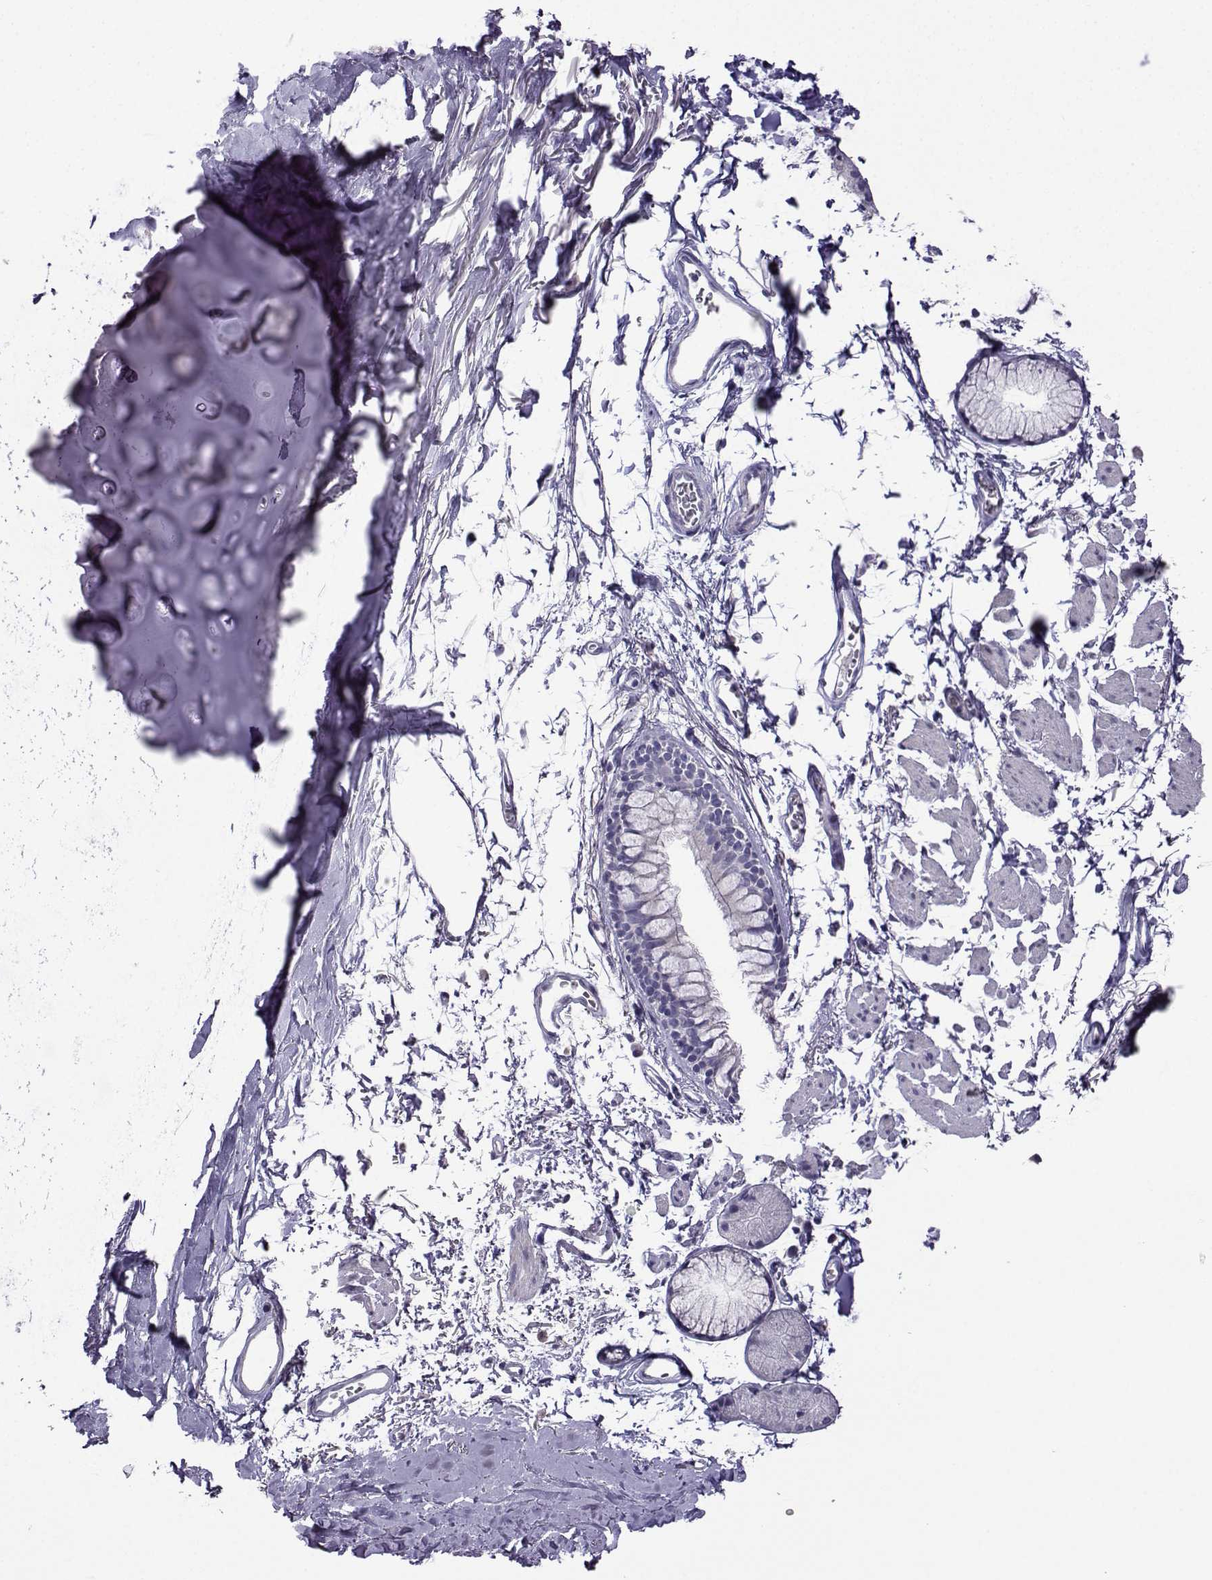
{"staining": {"intensity": "negative", "quantity": "none", "location": "none"}, "tissue": "soft tissue", "cell_type": "Chondrocytes", "image_type": "normal", "snomed": [{"axis": "morphology", "description": "Normal tissue, NOS"}, {"axis": "topography", "description": "Cartilage tissue"}, {"axis": "topography", "description": "Bronchus"}], "caption": "This is a photomicrograph of immunohistochemistry (IHC) staining of benign soft tissue, which shows no staining in chondrocytes. Nuclei are stained in blue.", "gene": "CRYBB1", "patient": {"sex": "female", "age": 79}}